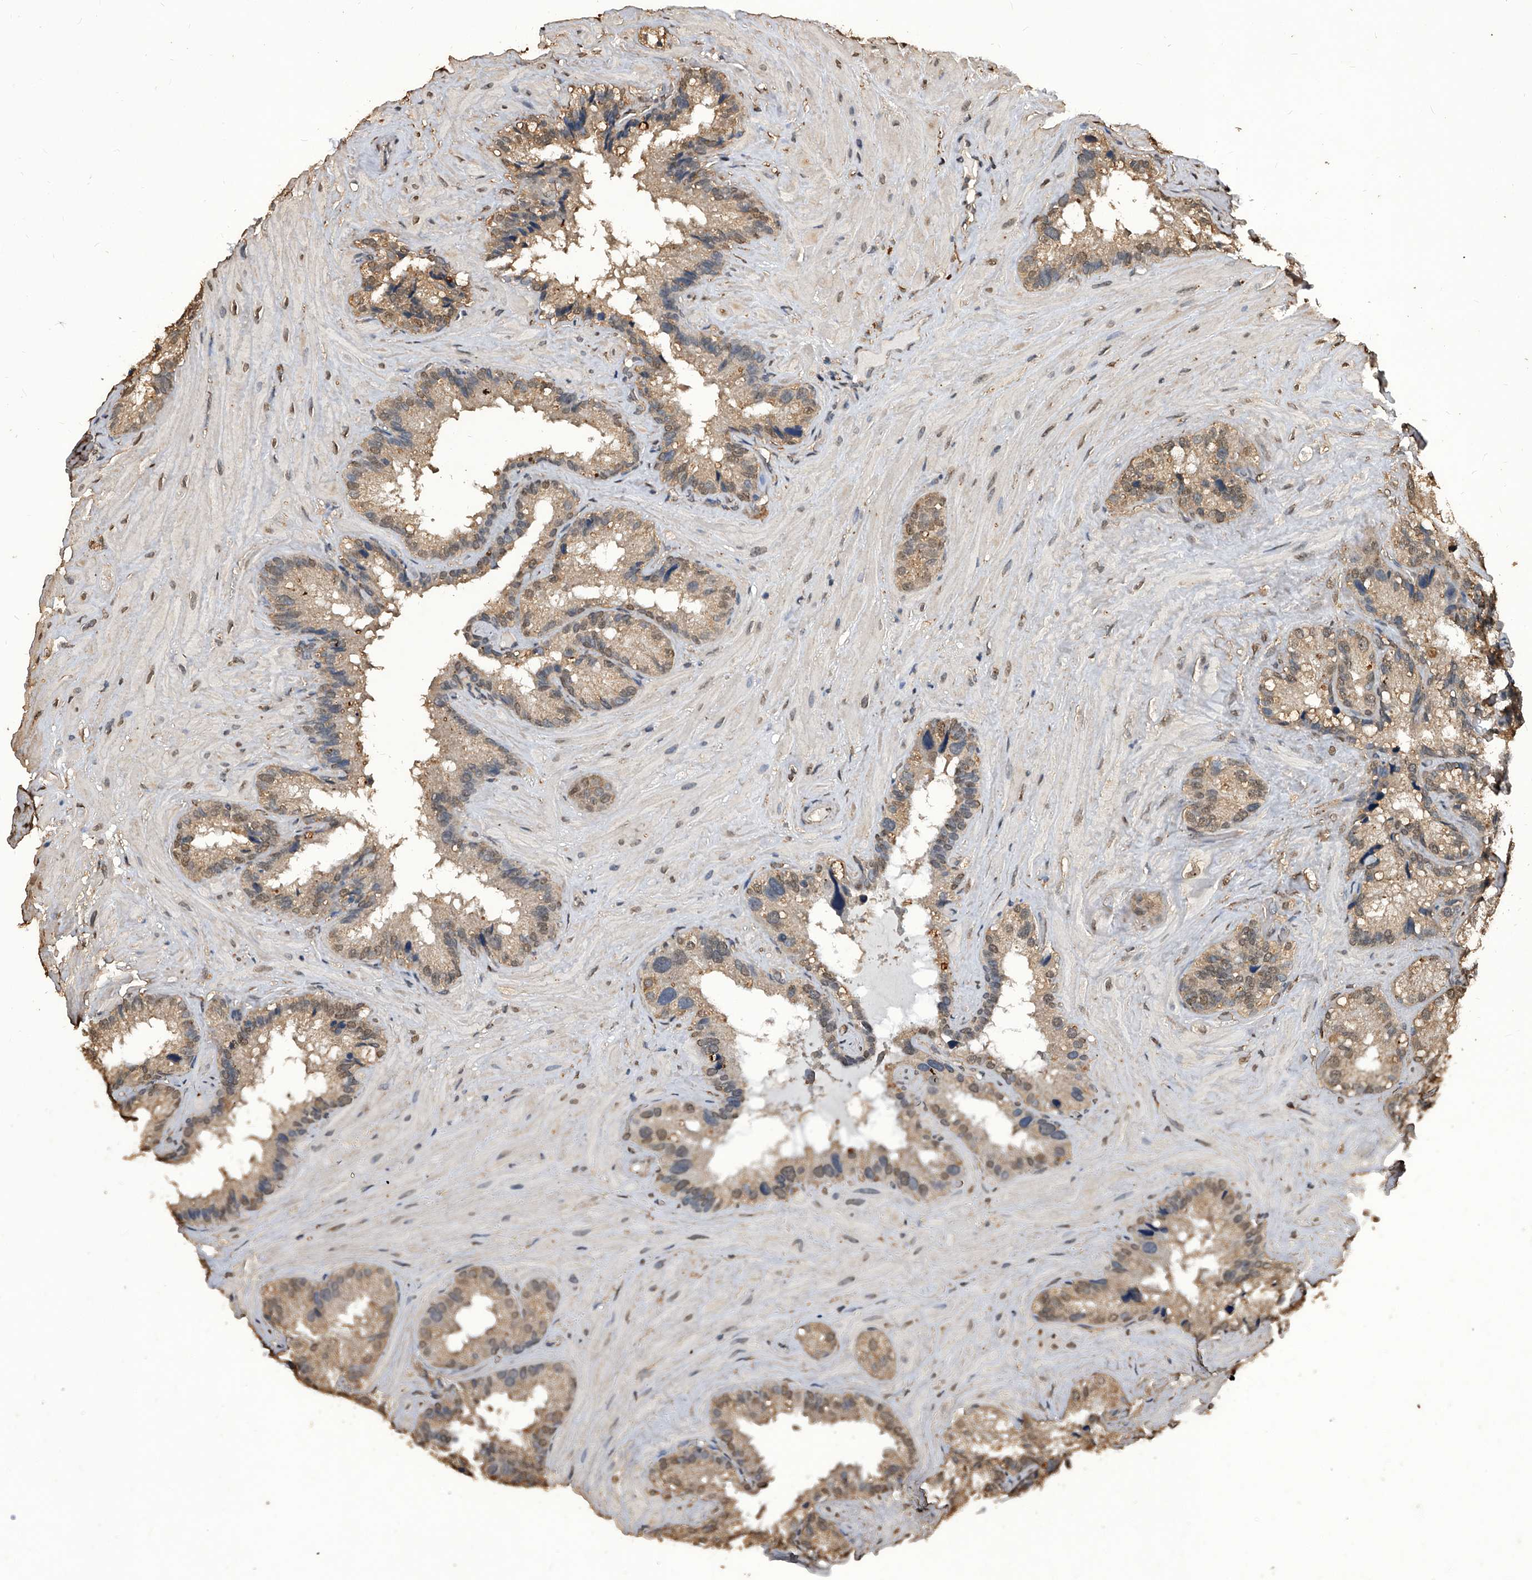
{"staining": {"intensity": "moderate", "quantity": ">75%", "location": "cytoplasmic/membranous,nuclear"}, "tissue": "seminal vesicle", "cell_type": "Glandular cells", "image_type": "normal", "snomed": [{"axis": "morphology", "description": "Normal tissue, NOS"}, {"axis": "topography", "description": "Prostate"}, {"axis": "topography", "description": "Seminal veicle"}], "caption": "The immunohistochemical stain labels moderate cytoplasmic/membranous,nuclear expression in glandular cells of unremarkable seminal vesicle.", "gene": "FBXL4", "patient": {"sex": "male", "age": 68}}